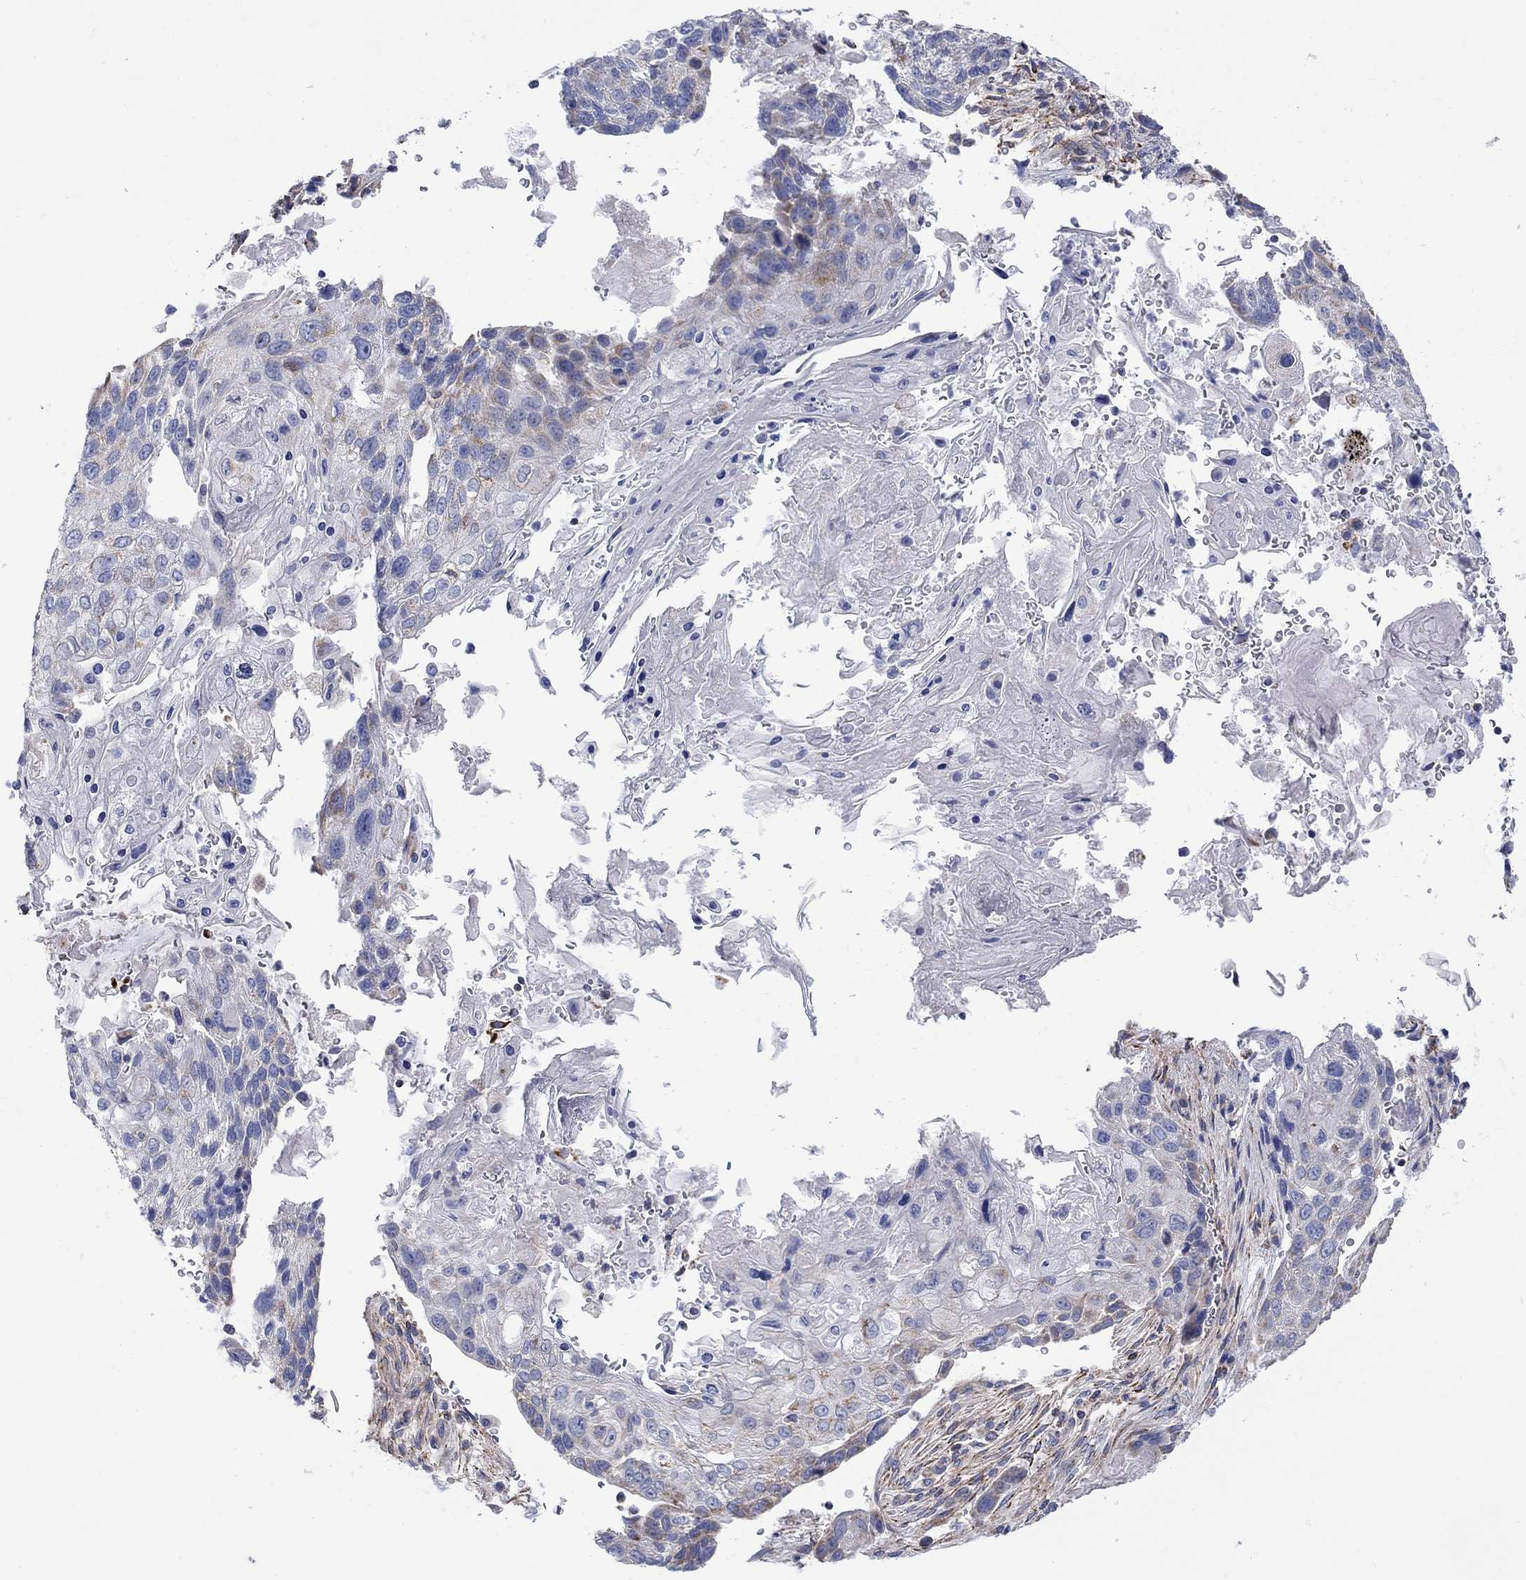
{"staining": {"intensity": "moderate", "quantity": "<25%", "location": "cytoplasmic/membranous"}, "tissue": "lung cancer", "cell_type": "Tumor cells", "image_type": "cancer", "snomed": [{"axis": "morphology", "description": "Normal tissue, NOS"}, {"axis": "morphology", "description": "Squamous cell carcinoma, NOS"}, {"axis": "topography", "description": "Bronchus"}, {"axis": "topography", "description": "Lung"}], "caption": "A brown stain highlights moderate cytoplasmic/membranous positivity of a protein in human lung cancer tumor cells.", "gene": "CISD1", "patient": {"sex": "male", "age": 69}}